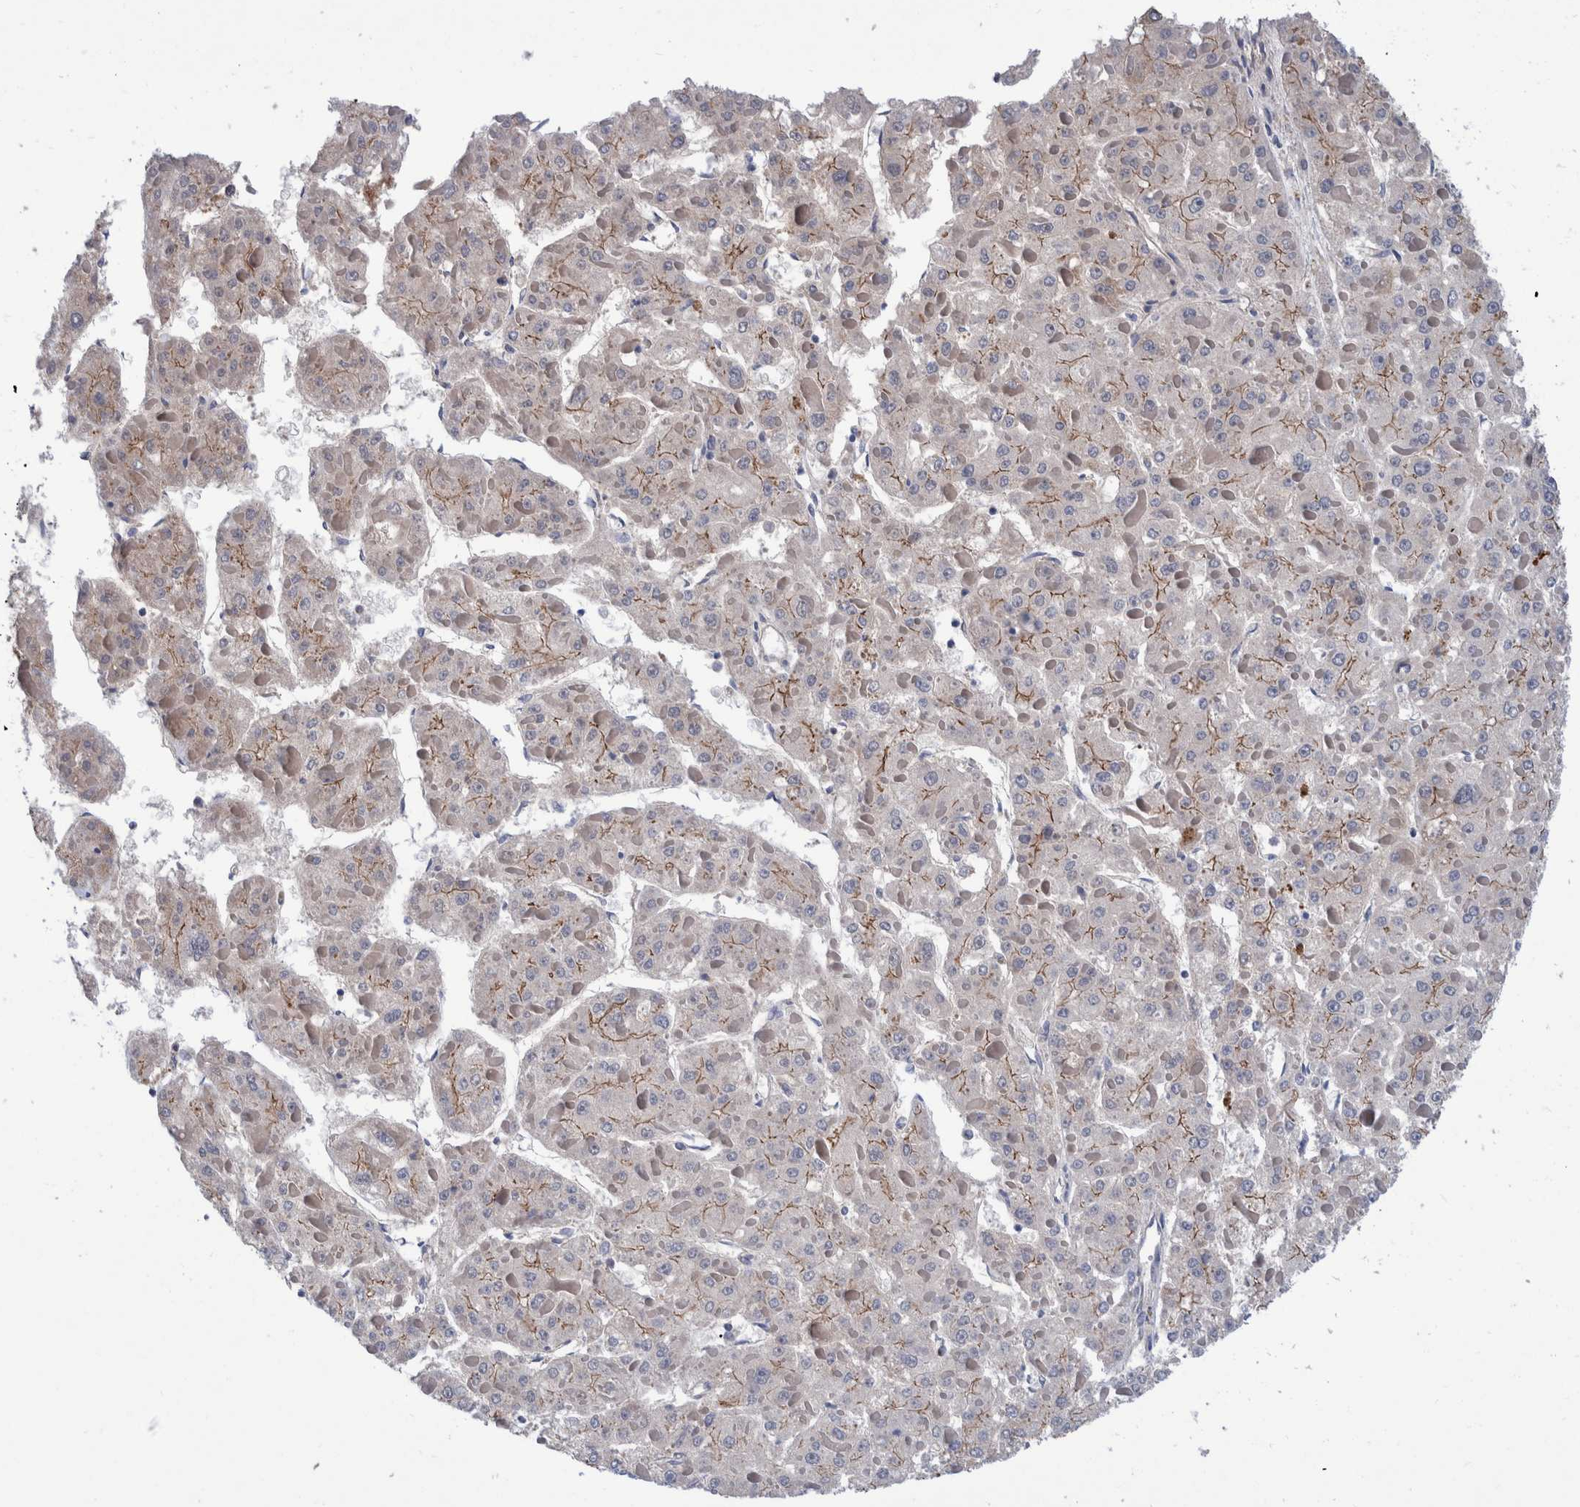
{"staining": {"intensity": "strong", "quantity": ">75%", "location": "cytoplasmic/membranous"}, "tissue": "liver cancer", "cell_type": "Tumor cells", "image_type": "cancer", "snomed": [{"axis": "morphology", "description": "Carcinoma, Hepatocellular, NOS"}, {"axis": "topography", "description": "Liver"}], "caption": "This micrograph shows liver cancer stained with immunohistochemistry to label a protein in brown. The cytoplasmic/membranous of tumor cells show strong positivity for the protein. Nuclei are counter-stained blue.", "gene": "SLC25A10", "patient": {"sex": "female", "age": 73}}